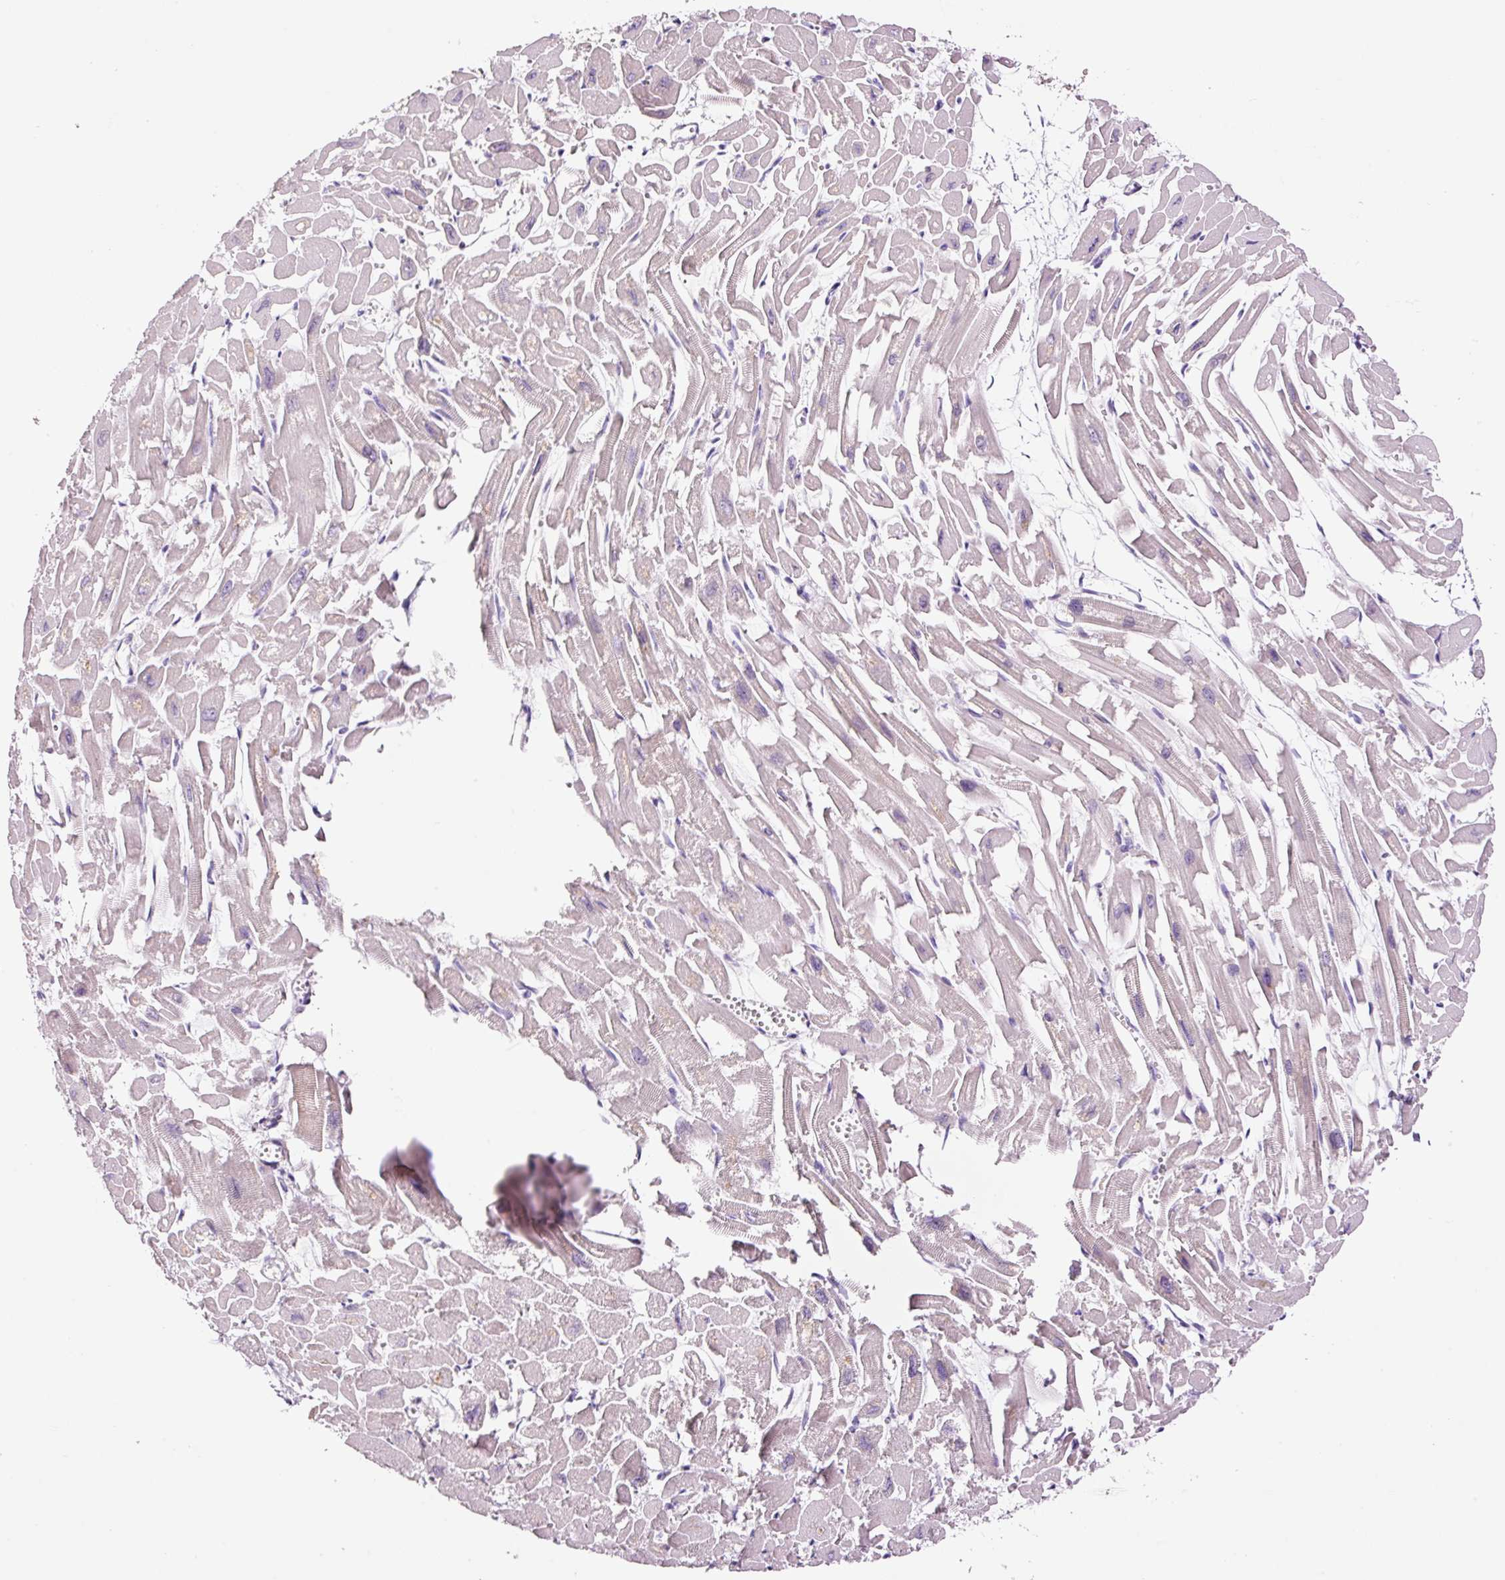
{"staining": {"intensity": "moderate", "quantity": "<25%", "location": "cytoplasmic/membranous"}, "tissue": "heart muscle", "cell_type": "Cardiomyocytes", "image_type": "normal", "snomed": [{"axis": "morphology", "description": "Normal tissue, NOS"}, {"axis": "topography", "description": "Heart"}], "caption": "IHC micrograph of unremarkable heart muscle: heart muscle stained using immunohistochemistry (IHC) demonstrates low levels of moderate protein expression localized specifically in the cytoplasmic/membranous of cardiomyocytes, appearing as a cytoplasmic/membranous brown color.", "gene": "RTF2", "patient": {"sex": "male", "age": 54}}